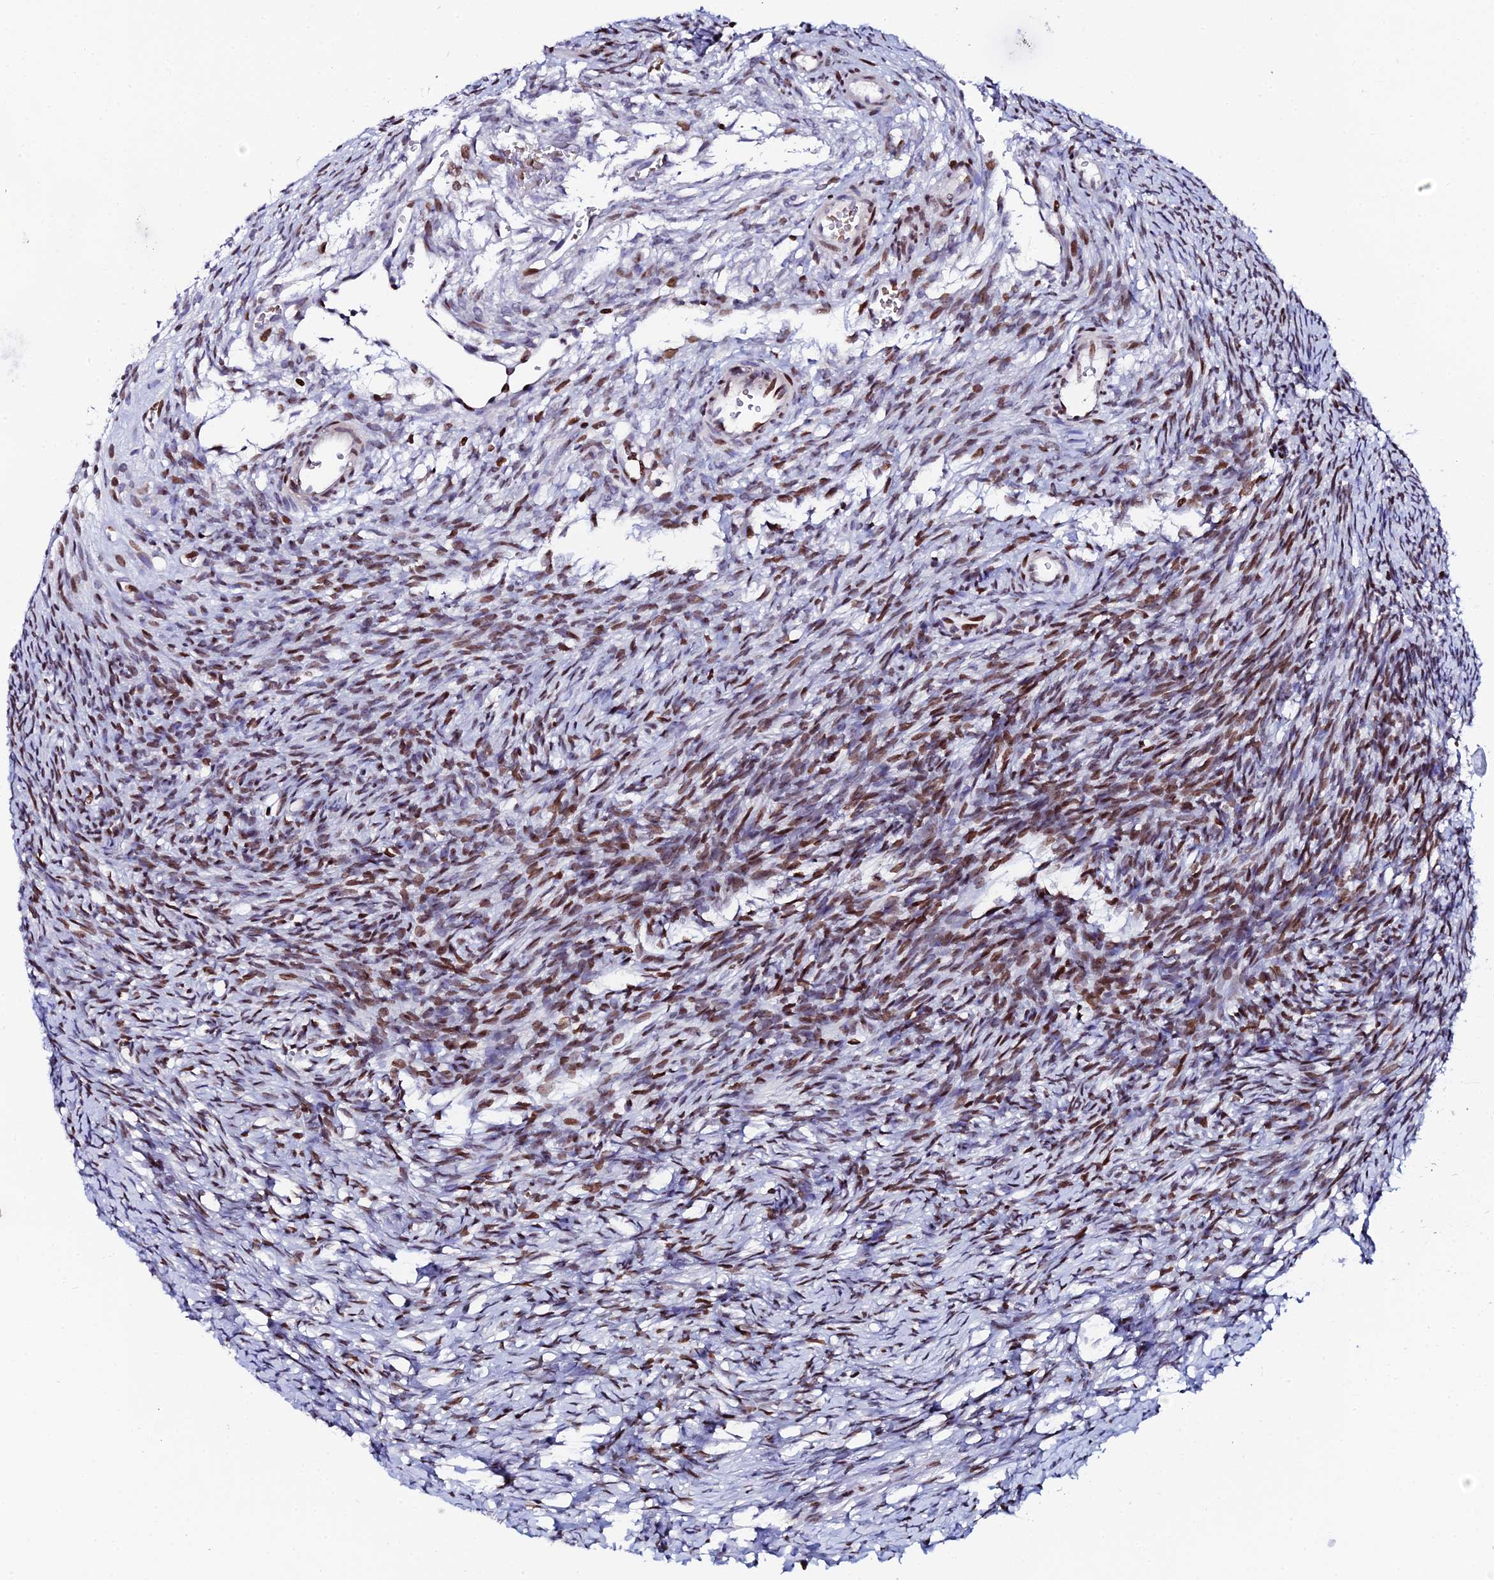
{"staining": {"intensity": "moderate", "quantity": ">75%", "location": "nuclear"}, "tissue": "ovary", "cell_type": "Ovarian stroma cells", "image_type": "normal", "snomed": [{"axis": "morphology", "description": "Normal tissue, NOS"}, {"axis": "topography", "description": "Ovary"}], "caption": "This is an image of IHC staining of normal ovary, which shows moderate expression in the nuclear of ovarian stroma cells.", "gene": "MYNN", "patient": {"sex": "female", "age": 39}}